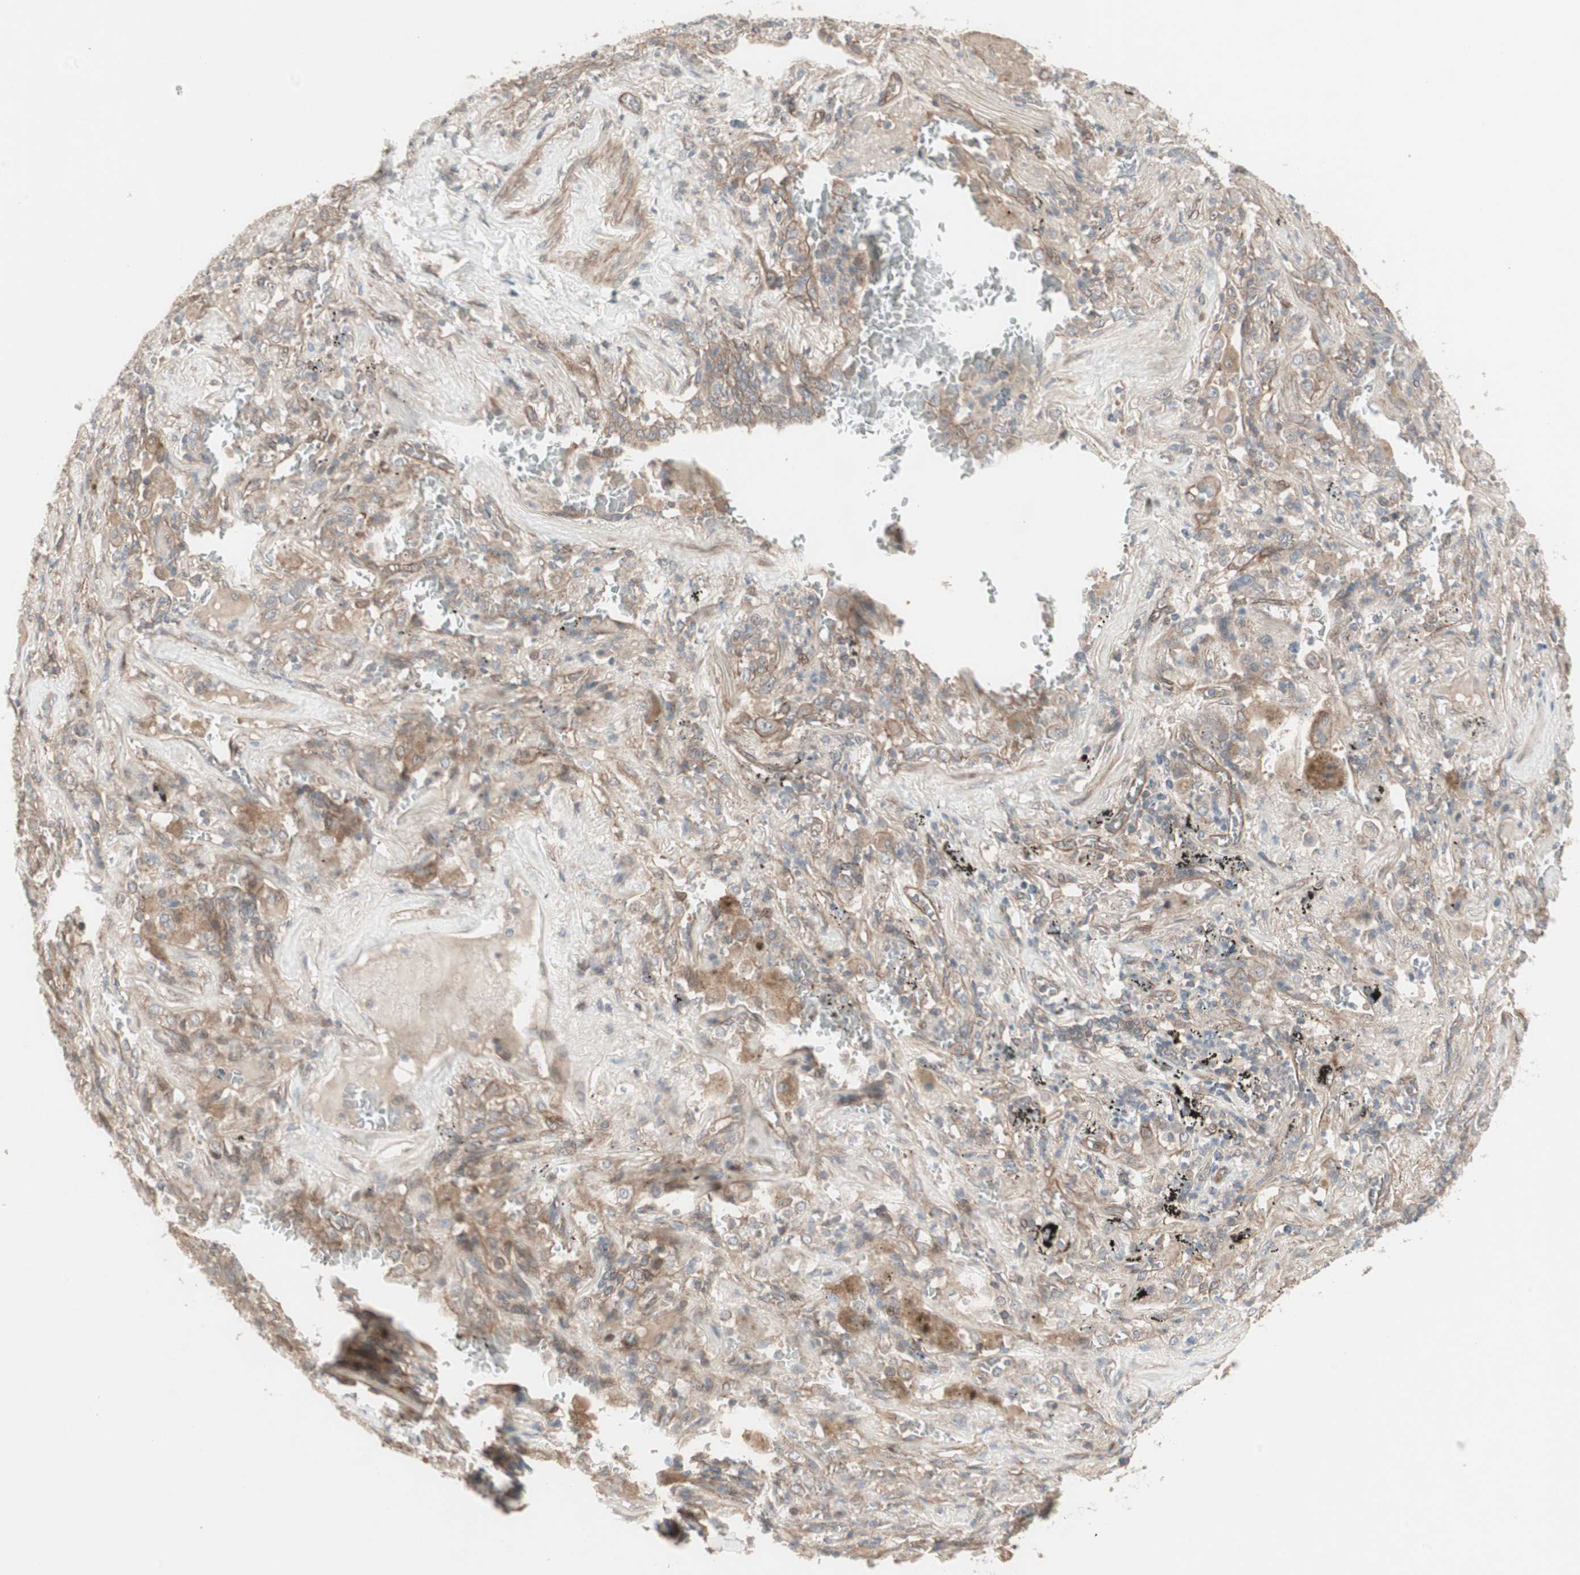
{"staining": {"intensity": "weak", "quantity": ">75%", "location": "cytoplasmic/membranous"}, "tissue": "lung cancer", "cell_type": "Tumor cells", "image_type": "cancer", "snomed": [{"axis": "morphology", "description": "Squamous cell carcinoma, NOS"}, {"axis": "topography", "description": "Lung"}], "caption": "Human lung cancer (squamous cell carcinoma) stained with a brown dye displays weak cytoplasmic/membranous positive expression in approximately >75% of tumor cells.", "gene": "PFDN1", "patient": {"sex": "male", "age": 57}}